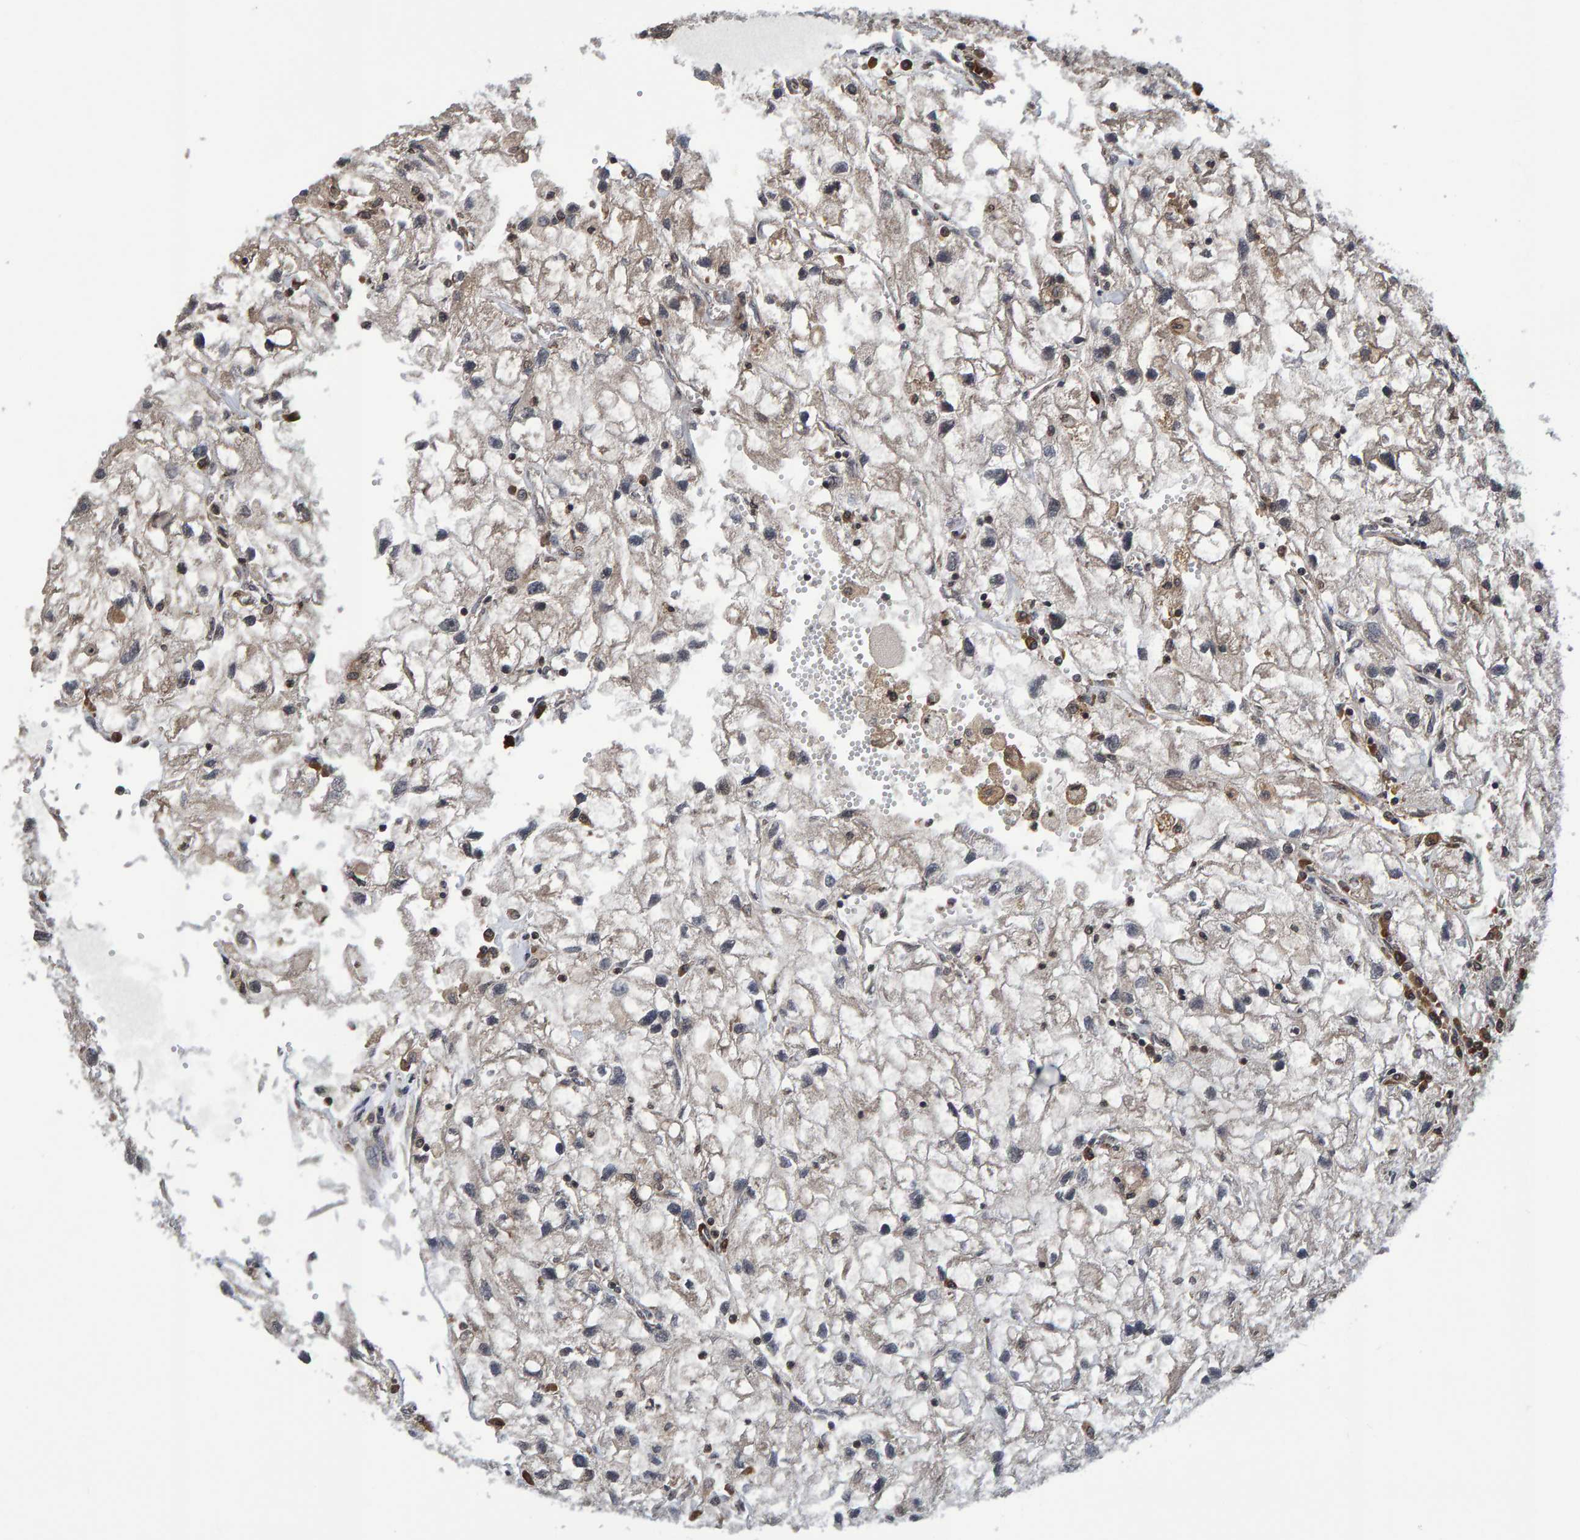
{"staining": {"intensity": "weak", "quantity": "25%-75%", "location": "cytoplasmic/membranous"}, "tissue": "renal cancer", "cell_type": "Tumor cells", "image_type": "cancer", "snomed": [{"axis": "morphology", "description": "Adenocarcinoma, NOS"}, {"axis": "topography", "description": "Kidney"}], "caption": "Renal cancer (adenocarcinoma) was stained to show a protein in brown. There is low levels of weak cytoplasmic/membranous staining in about 25%-75% of tumor cells.", "gene": "GAB2", "patient": {"sex": "female", "age": 70}}